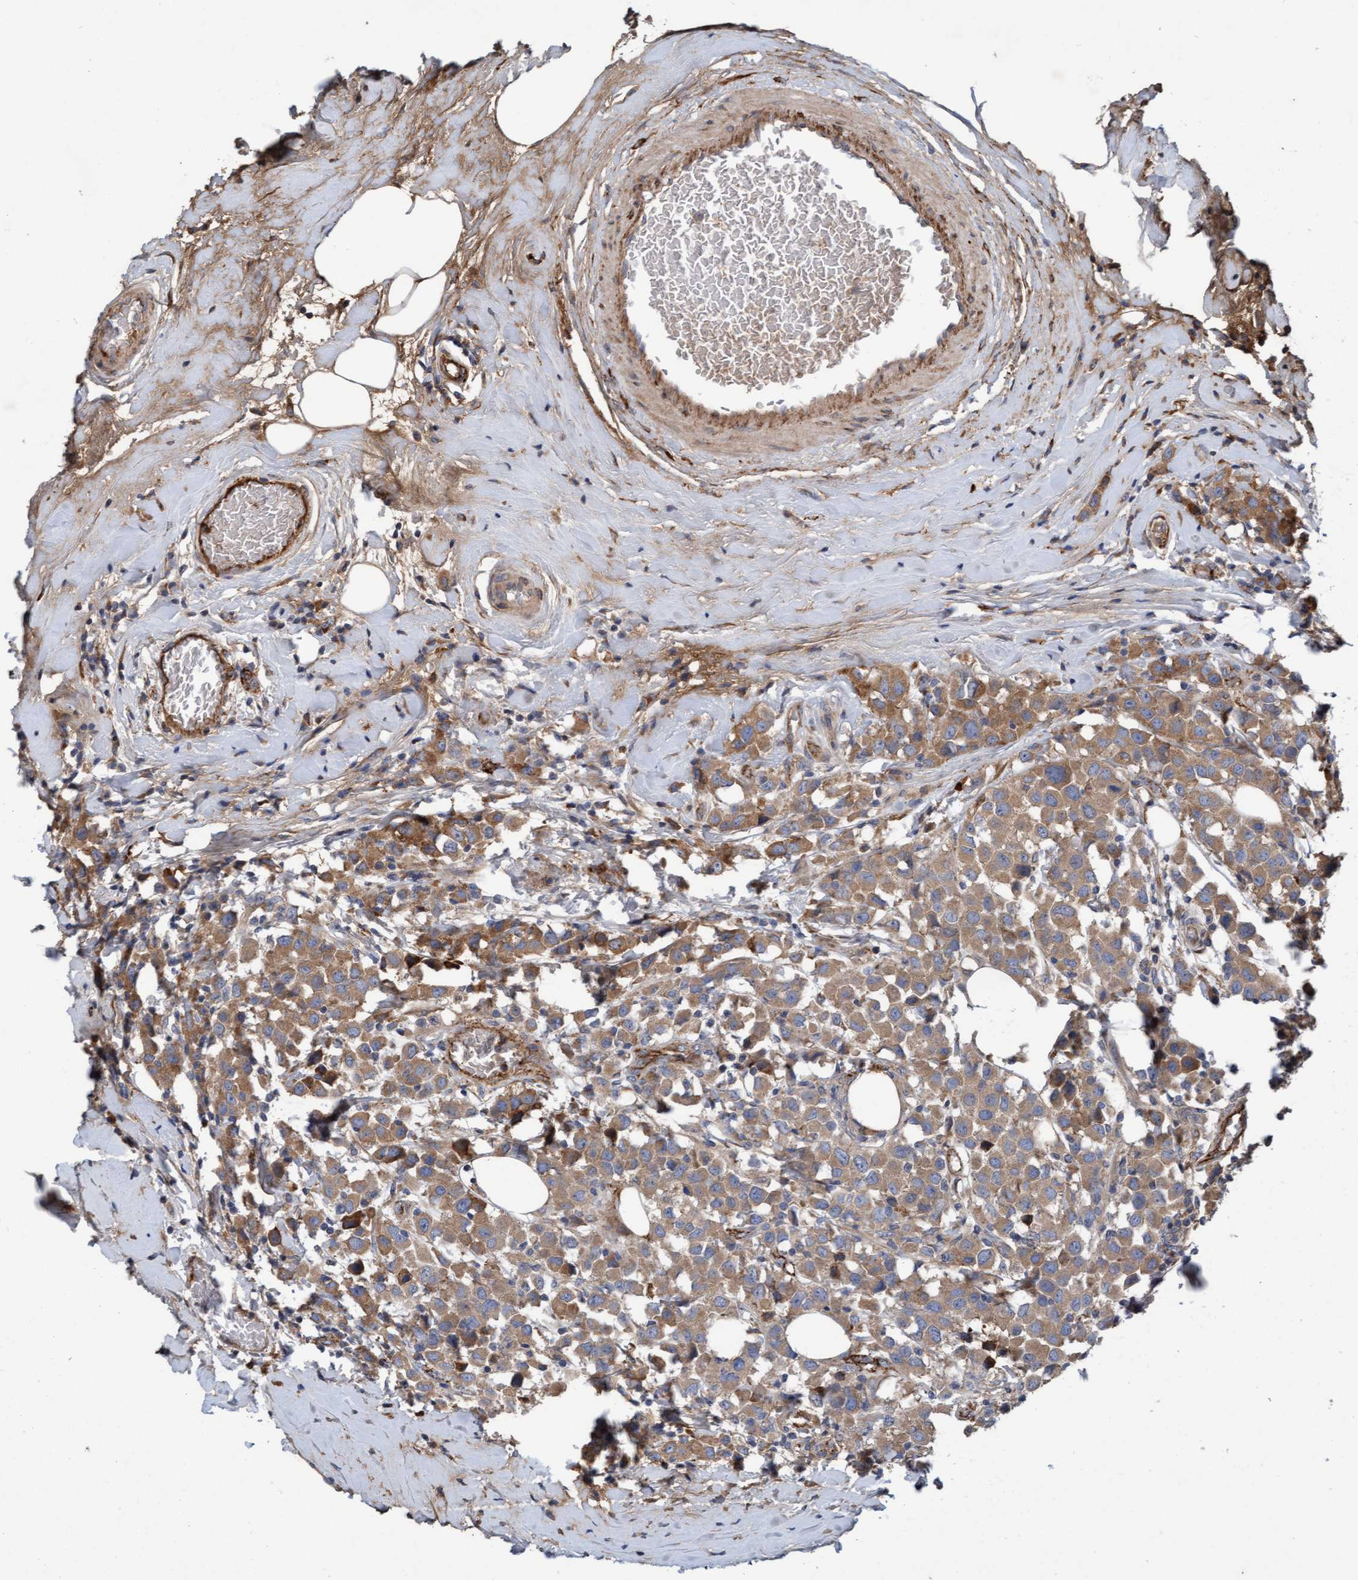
{"staining": {"intensity": "moderate", "quantity": ">75%", "location": "cytoplasmic/membranous"}, "tissue": "breast cancer", "cell_type": "Tumor cells", "image_type": "cancer", "snomed": [{"axis": "morphology", "description": "Duct carcinoma"}, {"axis": "topography", "description": "Breast"}], "caption": "The immunohistochemical stain labels moderate cytoplasmic/membranous expression in tumor cells of intraductal carcinoma (breast) tissue.", "gene": "DDHD2", "patient": {"sex": "female", "age": 61}}